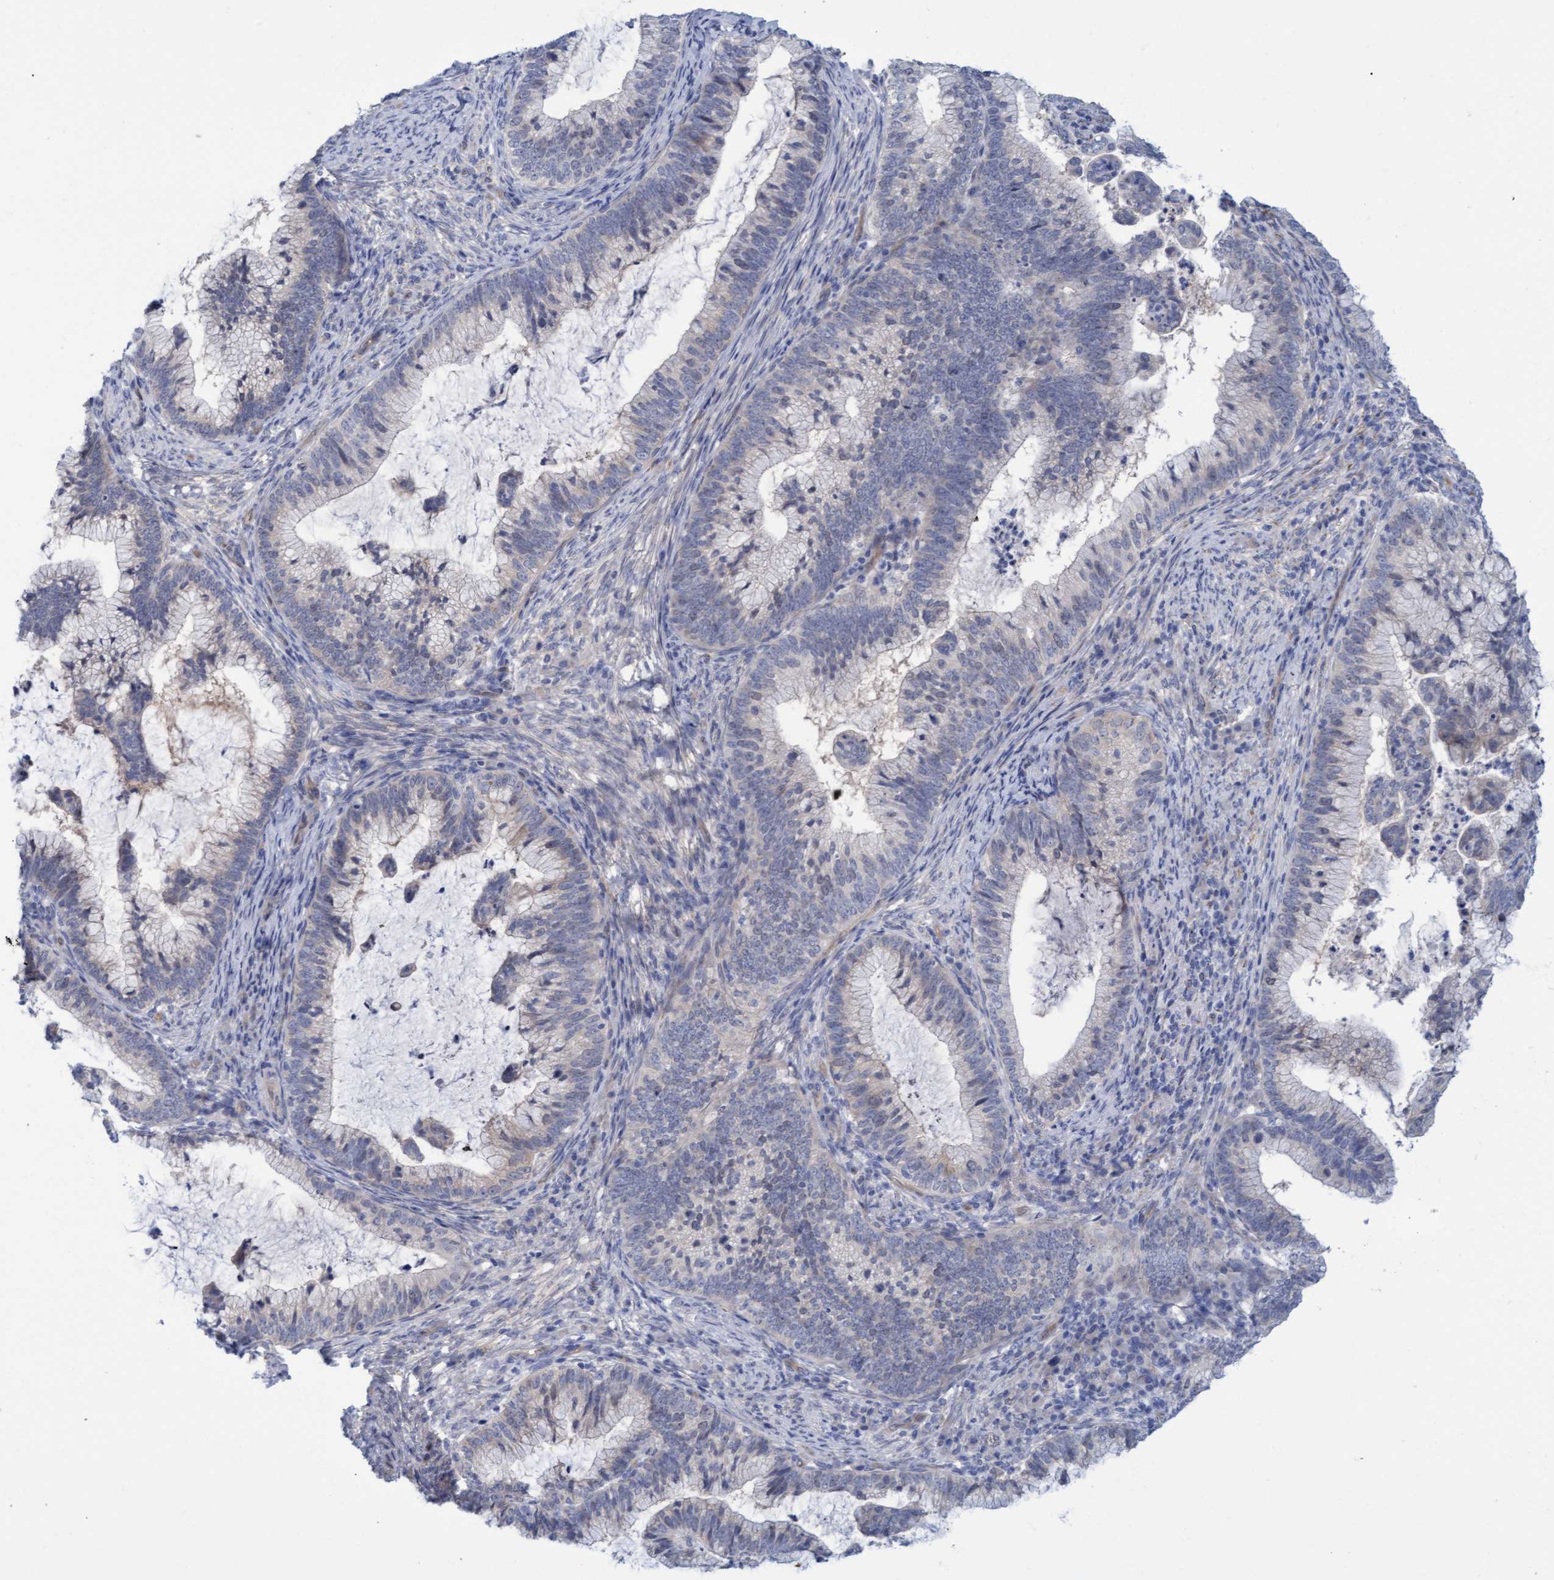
{"staining": {"intensity": "negative", "quantity": "none", "location": "none"}, "tissue": "cervical cancer", "cell_type": "Tumor cells", "image_type": "cancer", "snomed": [{"axis": "morphology", "description": "Adenocarcinoma, NOS"}, {"axis": "topography", "description": "Cervix"}], "caption": "Immunohistochemical staining of human cervical cancer (adenocarcinoma) displays no significant staining in tumor cells.", "gene": "STXBP1", "patient": {"sex": "female", "age": 36}}